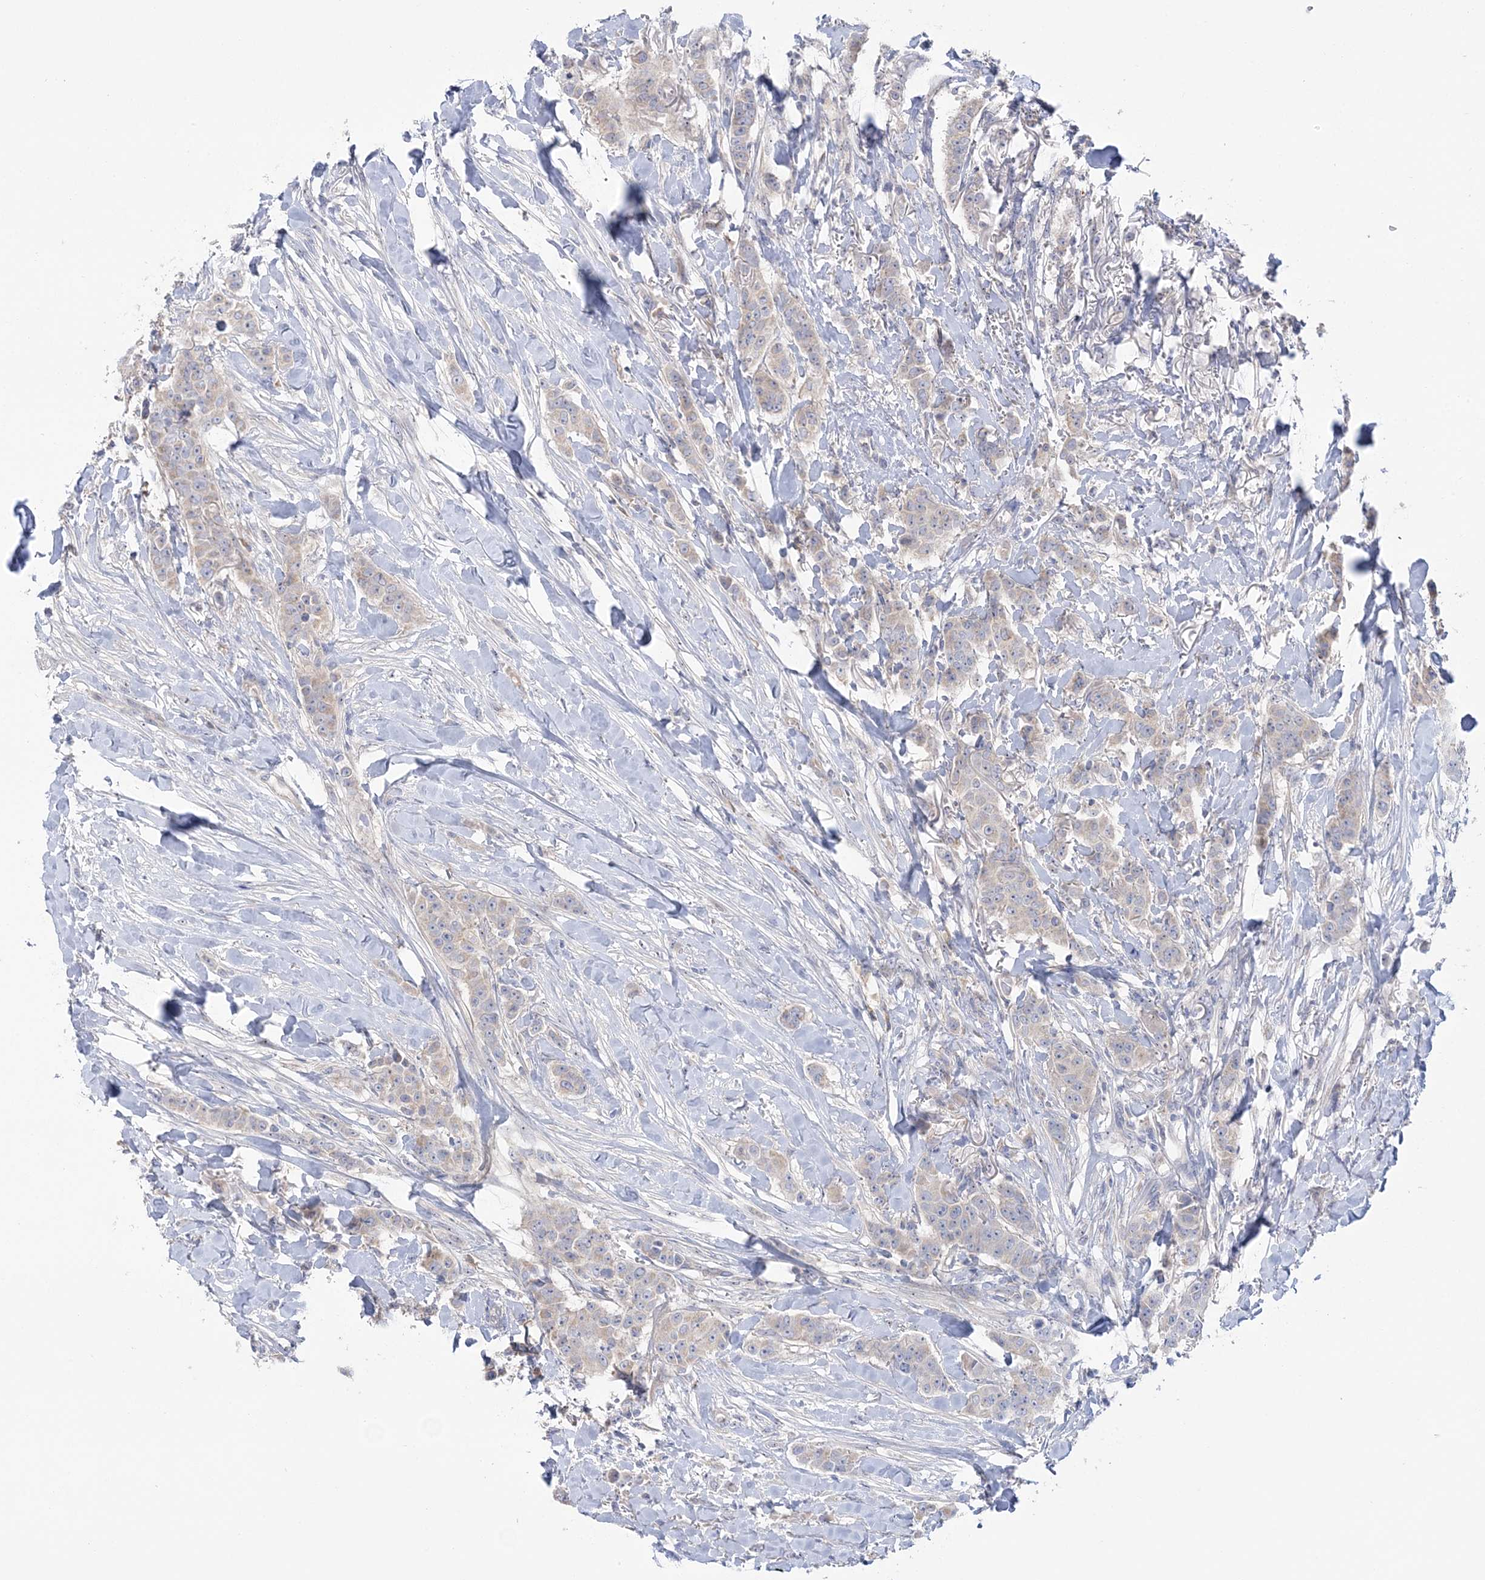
{"staining": {"intensity": "negative", "quantity": "none", "location": "none"}, "tissue": "breast cancer", "cell_type": "Tumor cells", "image_type": "cancer", "snomed": [{"axis": "morphology", "description": "Duct carcinoma"}, {"axis": "topography", "description": "Breast"}], "caption": "Protein analysis of breast cancer (infiltrating ductal carcinoma) reveals no significant positivity in tumor cells.", "gene": "MMADHC", "patient": {"sex": "female", "age": 40}}